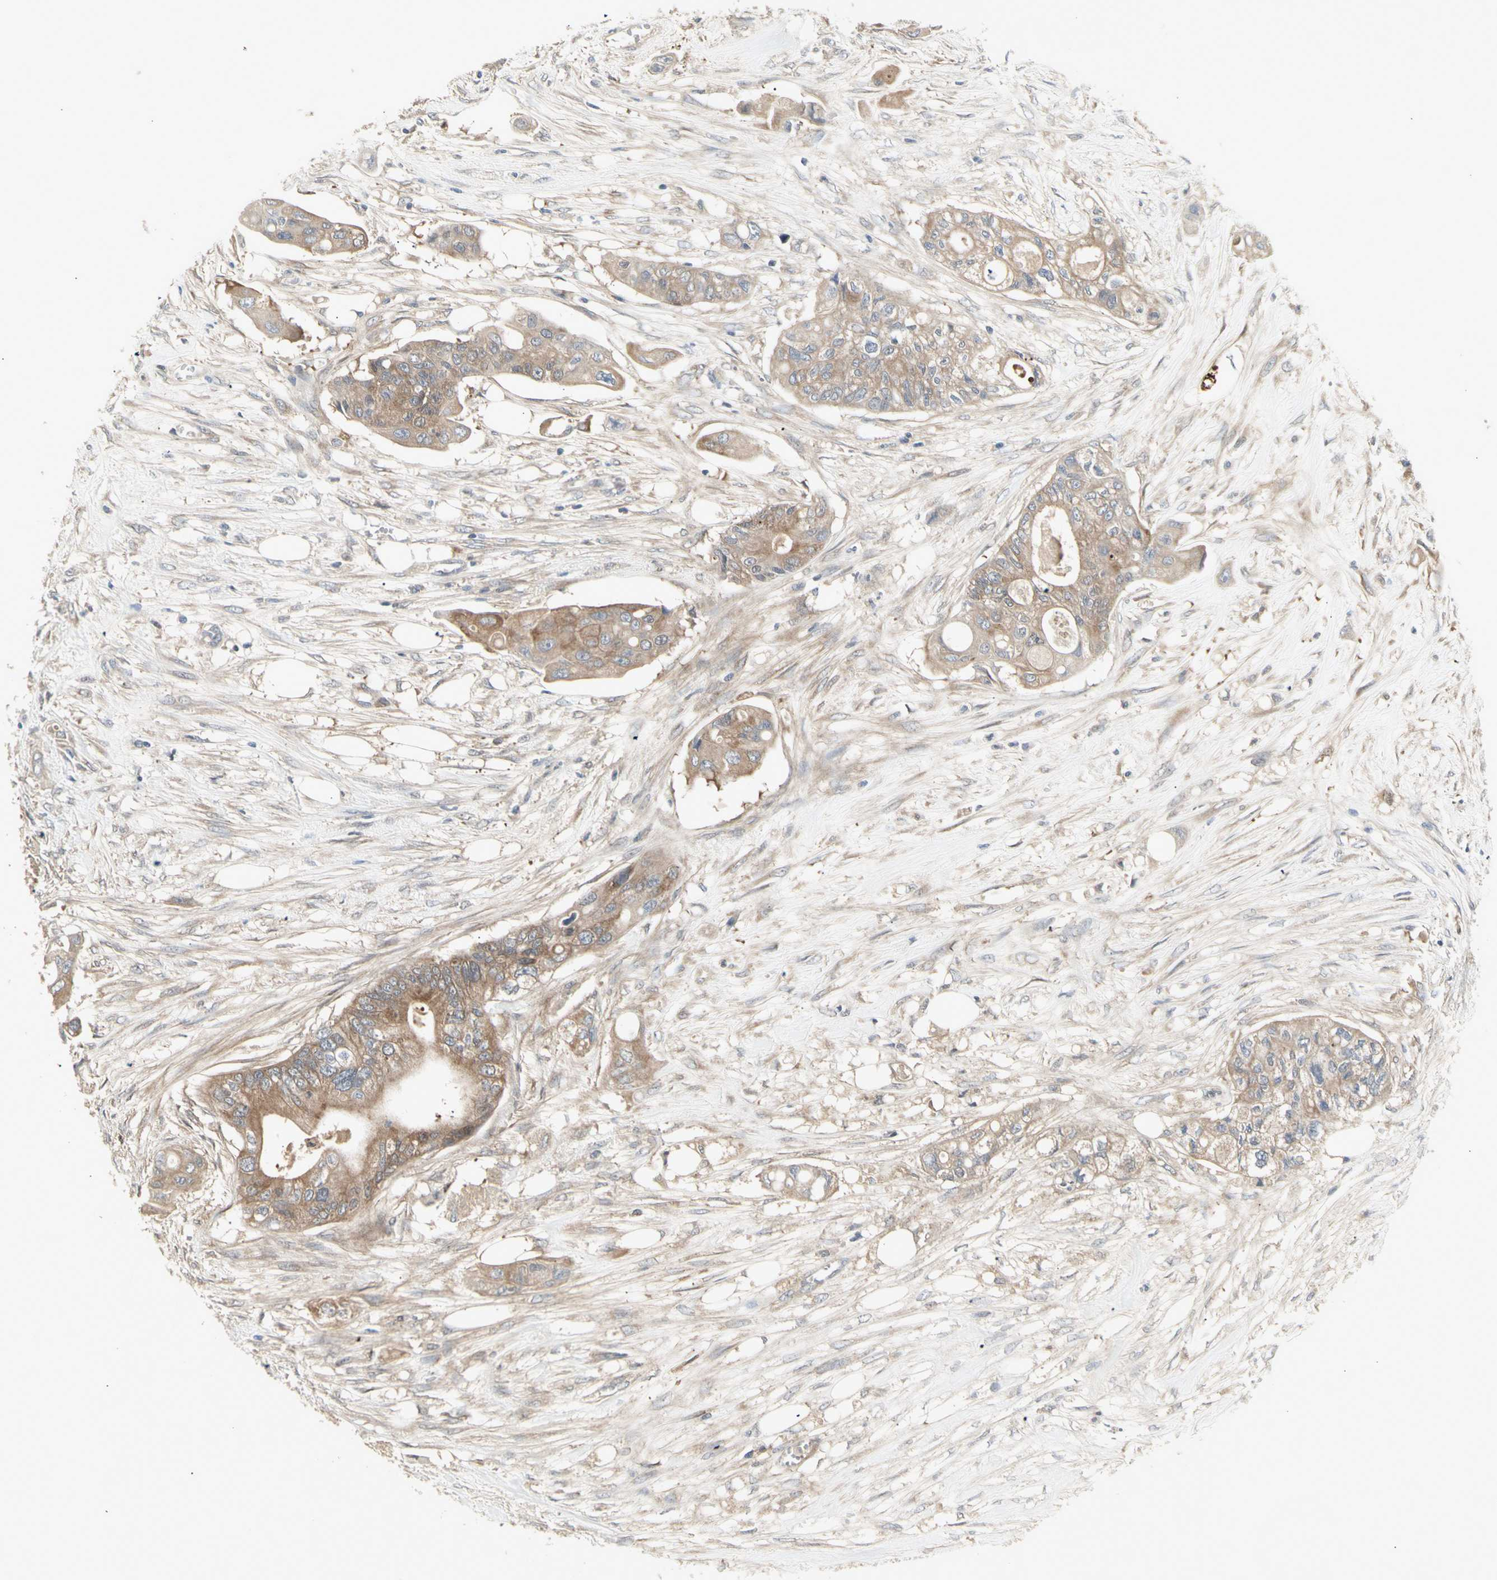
{"staining": {"intensity": "moderate", "quantity": ">75%", "location": "cytoplasmic/membranous"}, "tissue": "colorectal cancer", "cell_type": "Tumor cells", "image_type": "cancer", "snomed": [{"axis": "morphology", "description": "Adenocarcinoma, NOS"}, {"axis": "topography", "description": "Colon"}], "caption": "Immunohistochemistry photomicrograph of neoplastic tissue: human colorectal adenocarcinoma stained using IHC exhibits medium levels of moderate protein expression localized specifically in the cytoplasmic/membranous of tumor cells, appearing as a cytoplasmic/membranous brown color.", "gene": "CHURC1-FNTB", "patient": {"sex": "female", "age": 57}}